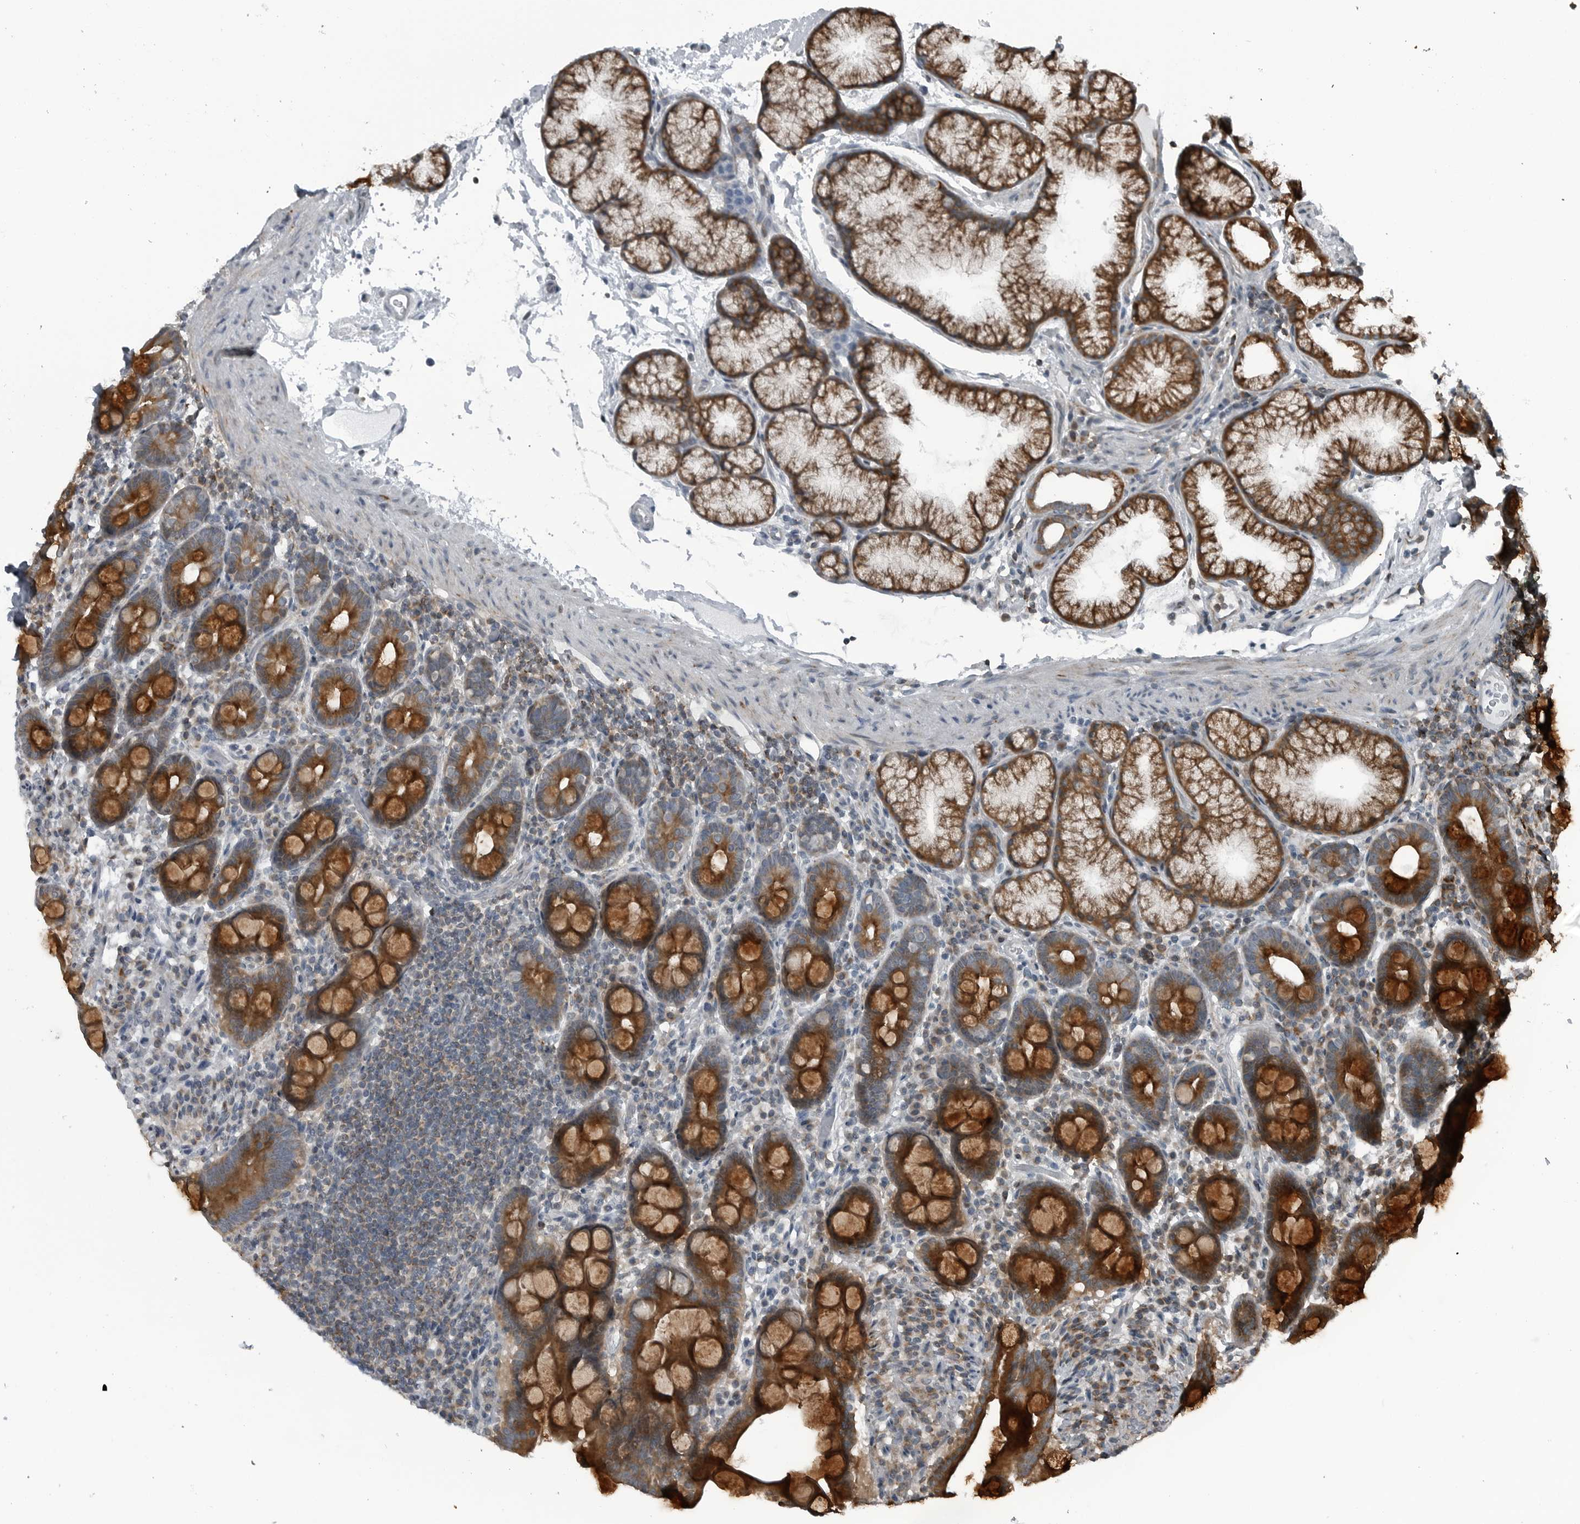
{"staining": {"intensity": "strong", "quantity": ">75%", "location": "cytoplasmic/membranous"}, "tissue": "duodenum", "cell_type": "Glandular cells", "image_type": "normal", "snomed": [{"axis": "morphology", "description": "Normal tissue, NOS"}, {"axis": "topography", "description": "Duodenum"}], "caption": "An immunohistochemistry (IHC) photomicrograph of unremarkable tissue is shown. Protein staining in brown shows strong cytoplasmic/membranous positivity in duodenum within glandular cells. (DAB IHC, brown staining for protein, blue staining for nuclei).", "gene": "GAK", "patient": {"sex": "male", "age": 54}}